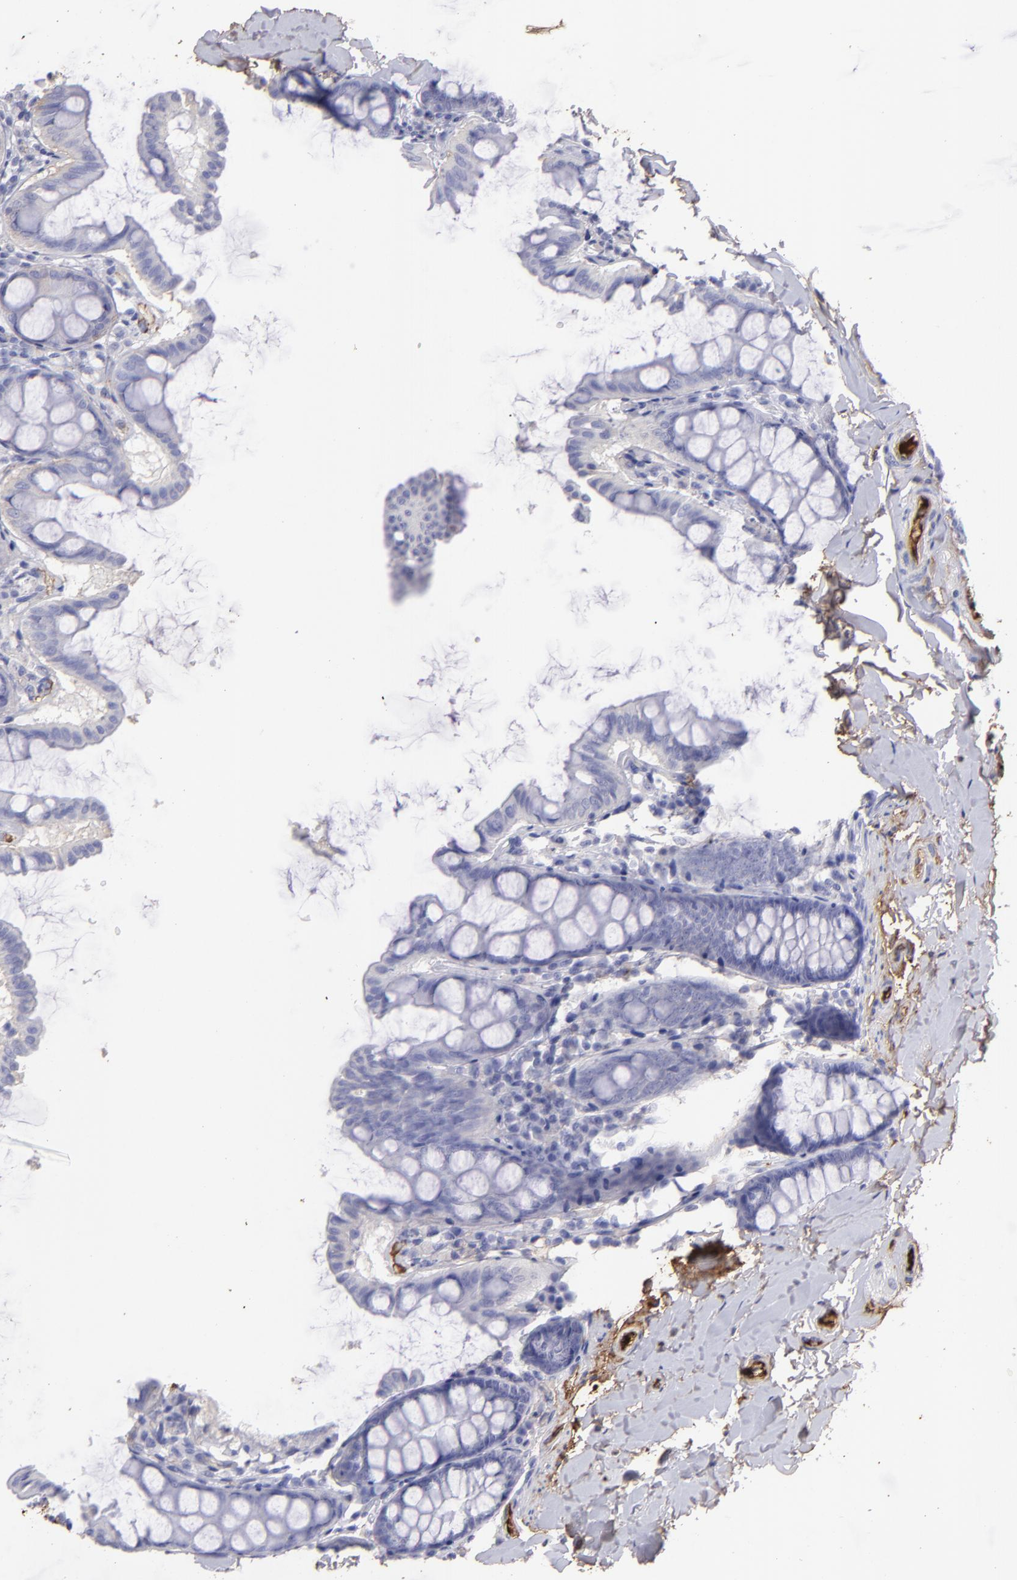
{"staining": {"intensity": "moderate", "quantity": "25%-75%", "location": "cytoplasmic/membranous"}, "tissue": "colon", "cell_type": "Endothelial cells", "image_type": "normal", "snomed": [{"axis": "morphology", "description": "Normal tissue, NOS"}, {"axis": "topography", "description": "Colon"}], "caption": "An image showing moderate cytoplasmic/membranous positivity in about 25%-75% of endothelial cells in benign colon, as visualized by brown immunohistochemical staining.", "gene": "FGB", "patient": {"sex": "female", "age": 61}}